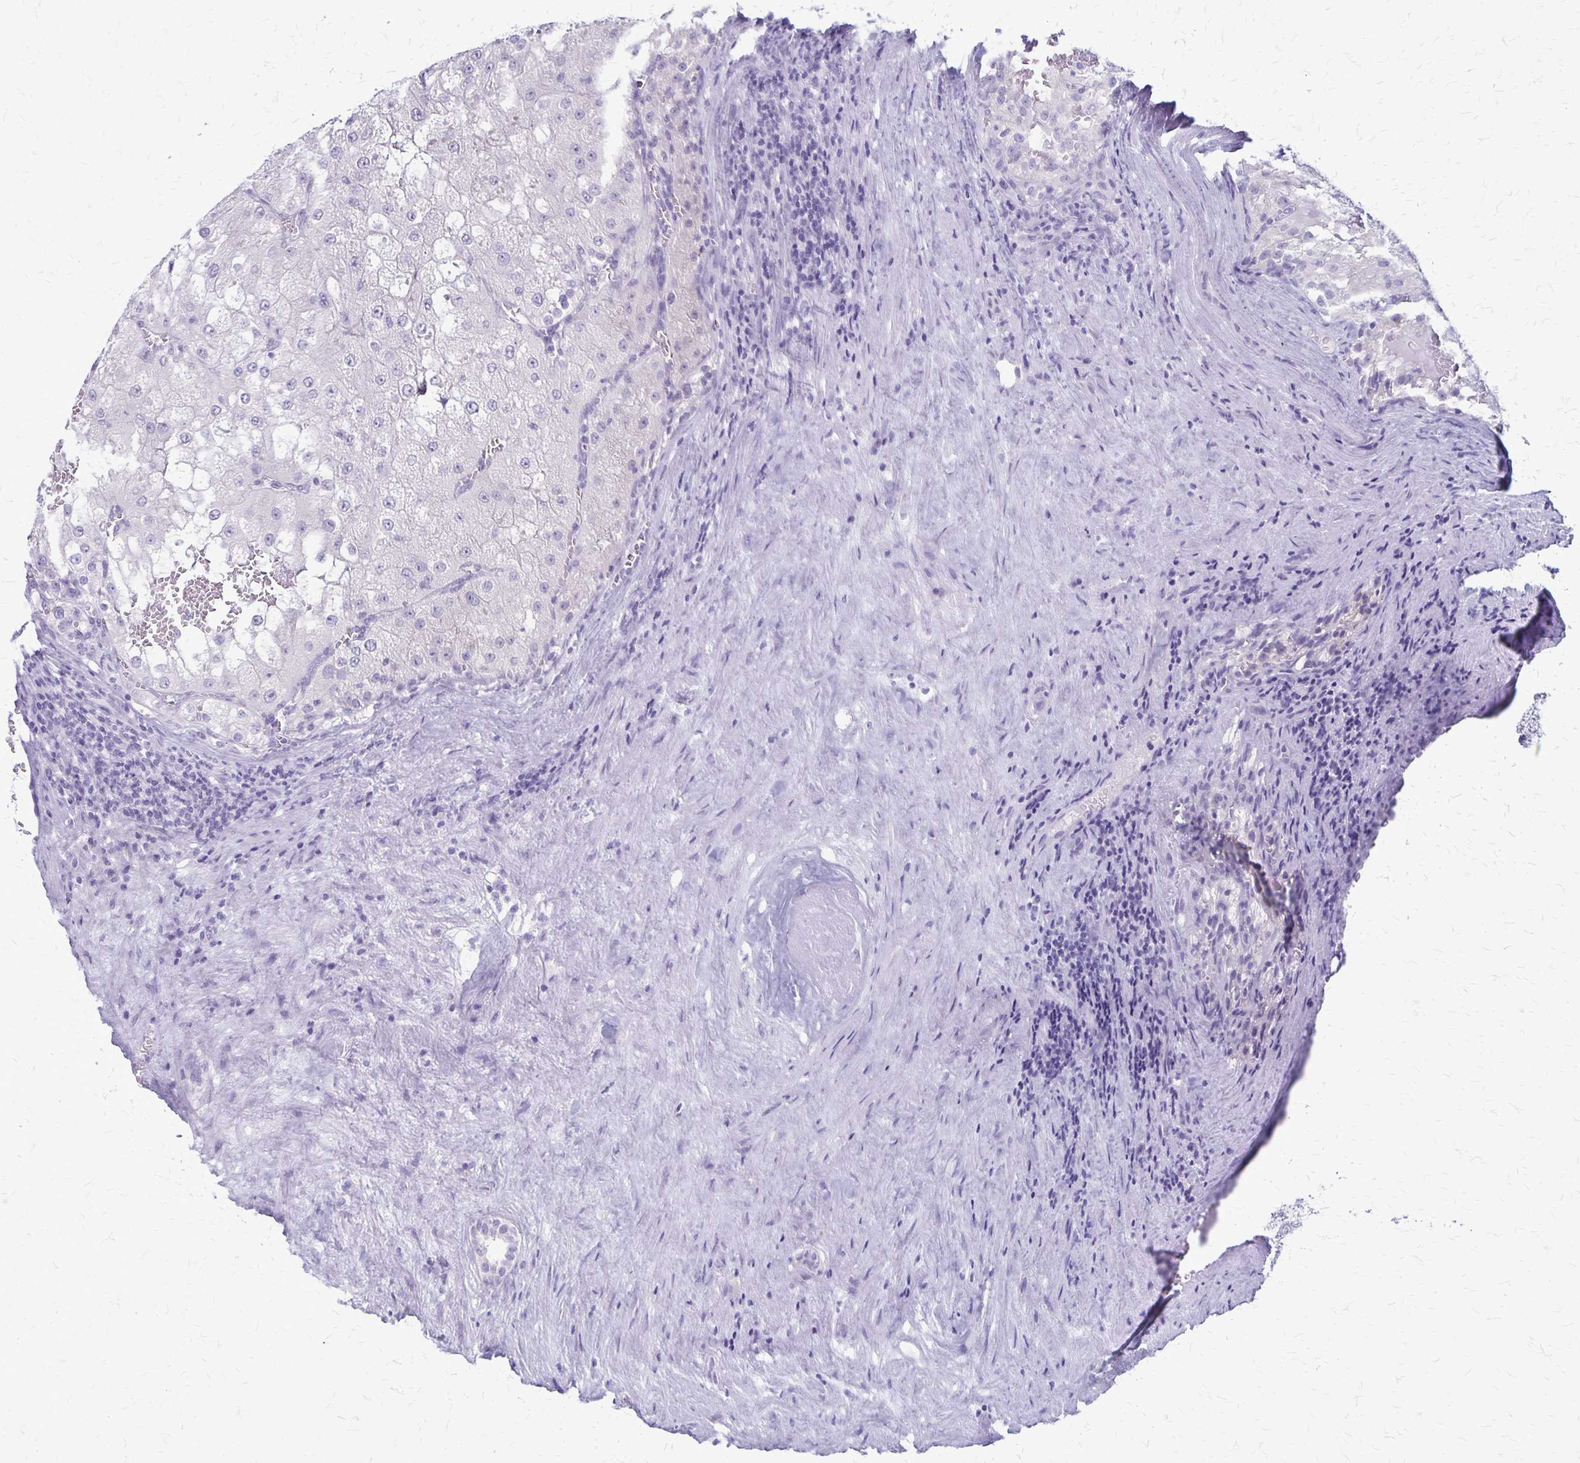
{"staining": {"intensity": "negative", "quantity": "none", "location": "none"}, "tissue": "renal cancer", "cell_type": "Tumor cells", "image_type": "cancer", "snomed": [{"axis": "morphology", "description": "Adenocarcinoma, NOS"}, {"axis": "topography", "description": "Kidney"}], "caption": "Human adenocarcinoma (renal) stained for a protein using IHC displays no expression in tumor cells.", "gene": "PLXNB3", "patient": {"sex": "female", "age": 74}}